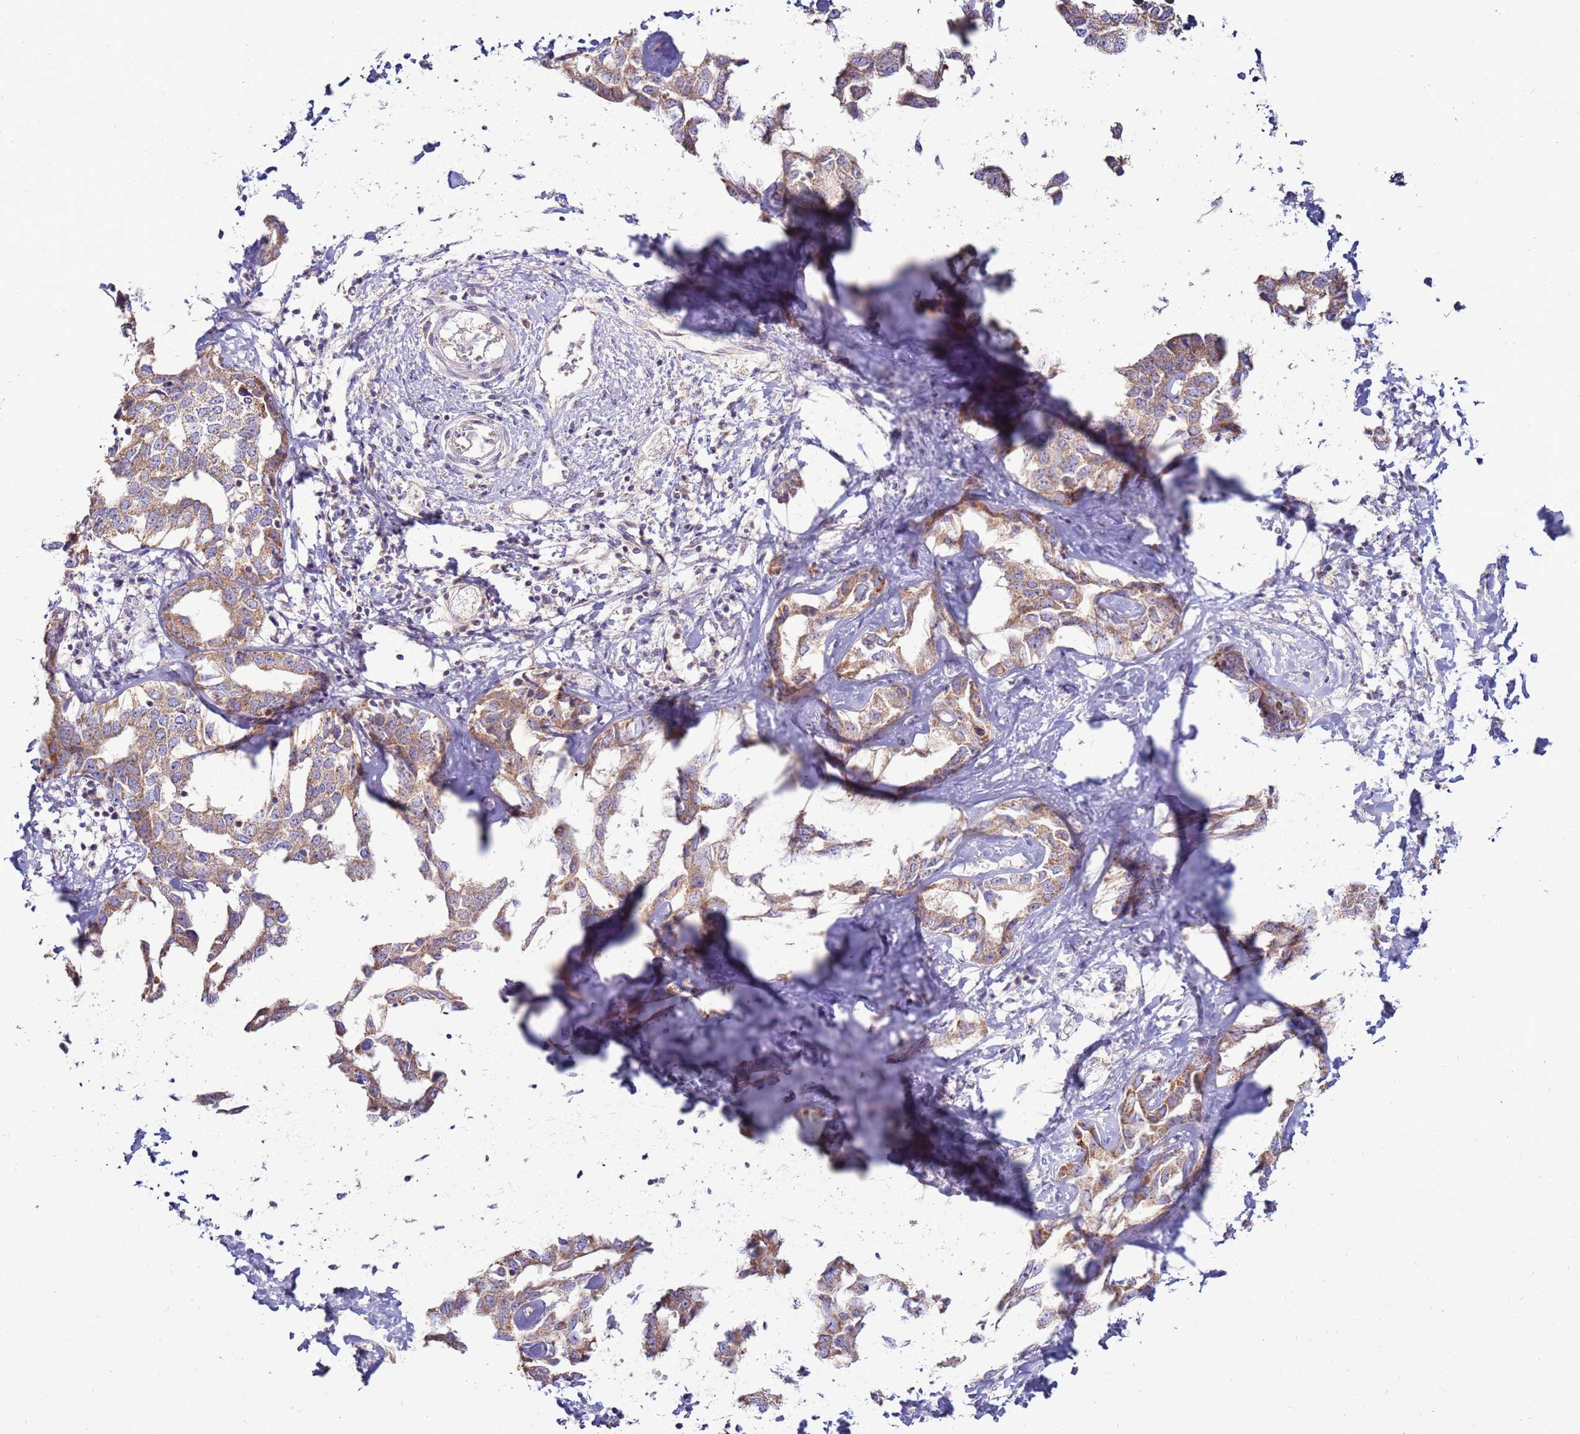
{"staining": {"intensity": "moderate", "quantity": ">75%", "location": "cytoplasmic/membranous"}, "tissue": "liver cancer", "cell_type": "Tumor cells", "image_type": "cancer", "snomed": [{"axis": "morphology", "description": "Cholangiocarcinoma"}, {"axis": "topography", "description": "Liver"}], "caption": "Protein analysis of liver cancer tissue exhibits moderate cytoplasmic/membranous expression in about >75% of tumor cells. (DAB (3,3'-diaminobenzidine) = brown stain, brightfield microscopy at high magnification).", "gene": "TRAPPC4", "patient": {"sex": "male", "age": 59}}